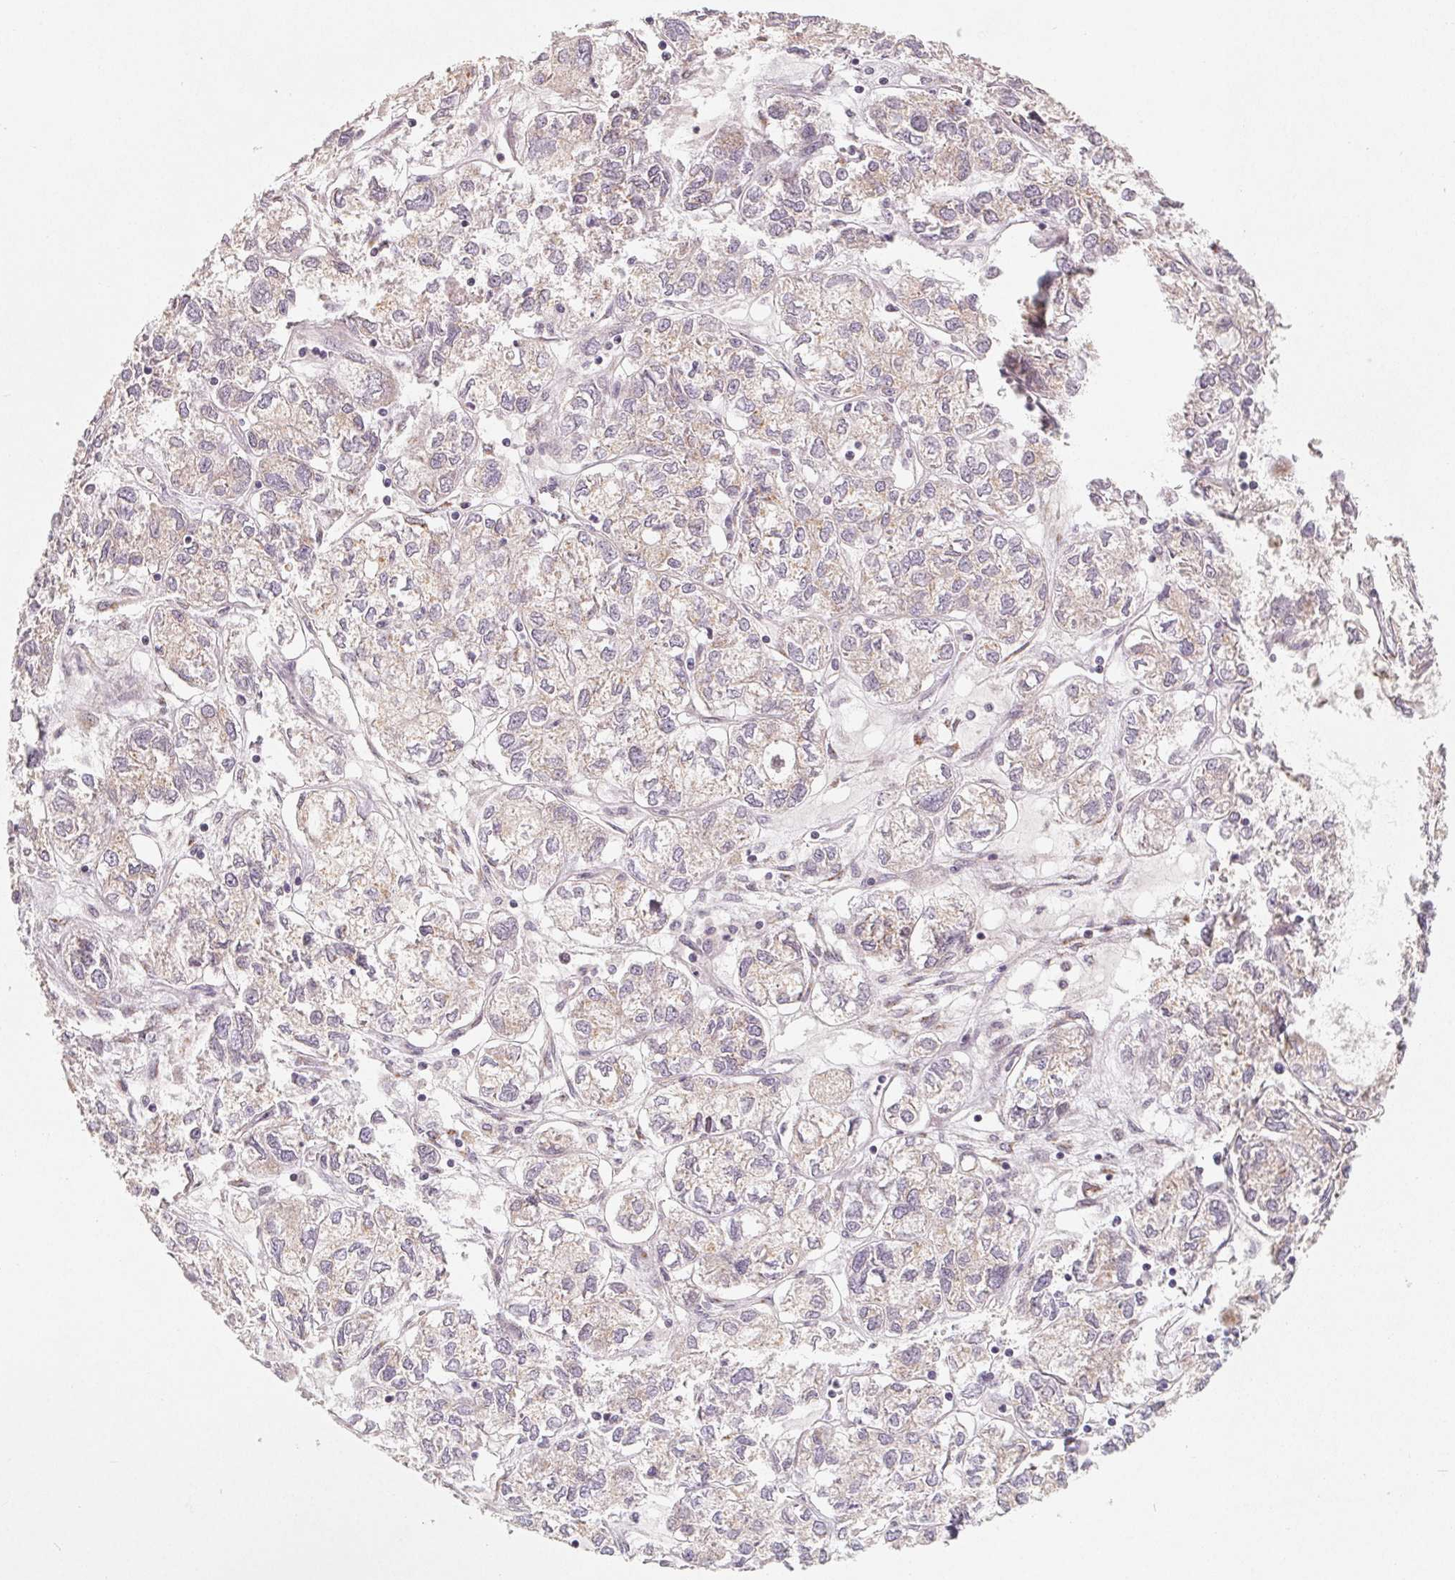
{"staining": {"intensity": "weak", "quantity": "<25%", "location": "cytoplasmic/membranous"}, "tissue": "ovarian cancer", "cell_type": "Tumor cells", "image_type": "cancer", "snomed": [{"axis": "morphology", "description": "Carcinoma, endometroid"}, {"axis": "topography", "description": "Ovary"}], "caption": "Ovarian endometroid carcinoma was stained to show a protein in brown. There is no significant staining in tumor cells.", "gene": "TMSB15B", "patient": {"sex": "female", "age": 64}}